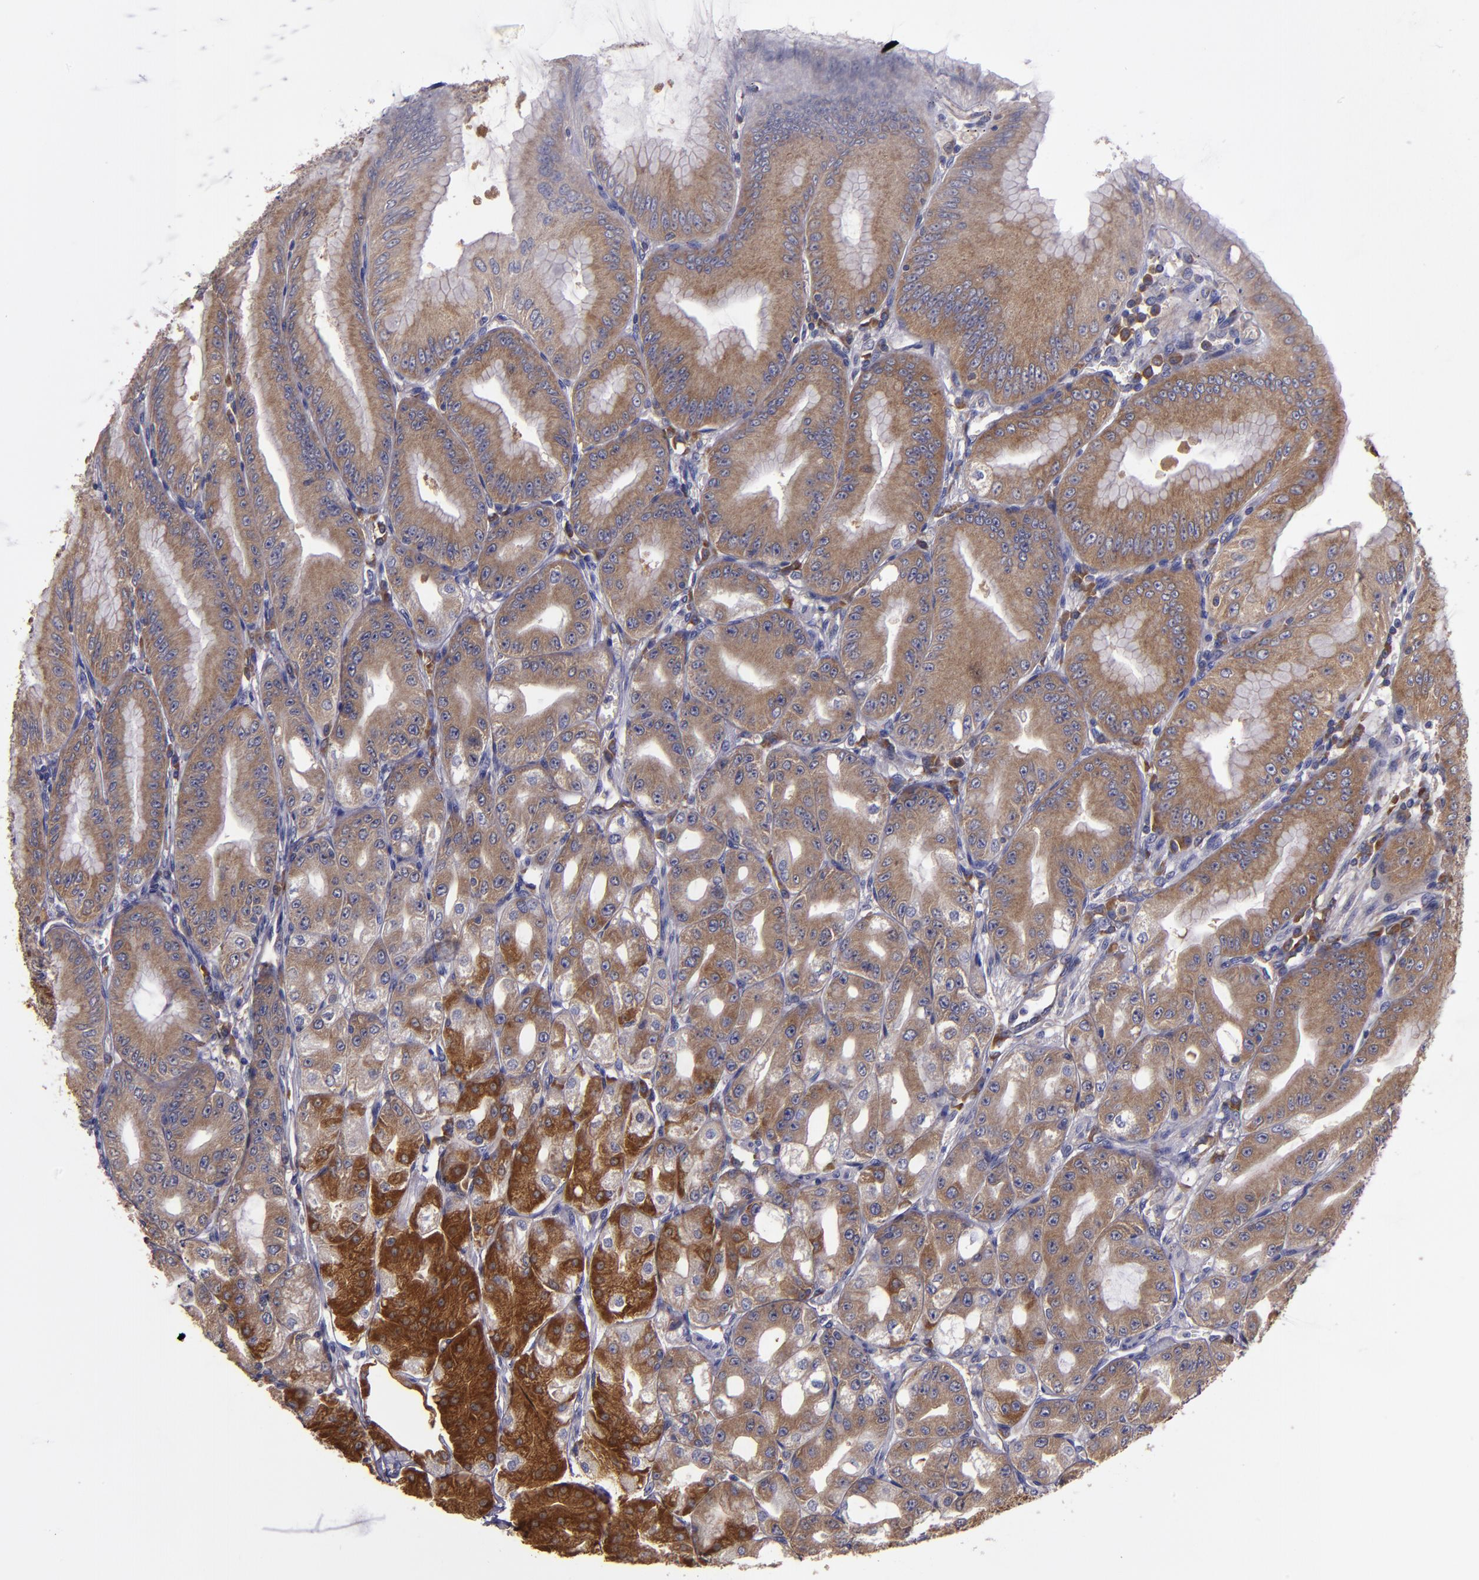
{"staining": {"intensity": "strong", "quantity": "<25%", "location": "cytoplasmic/membranous"}, "tissue": "stomach", "cell_type": "Glandular cells", "image_type": "normal", "snomed": [{"axis": "morphology", "description": "Normal tissue, NOS"}, {"axis": "topography", "description": "Stomach, lower"}], "caption": "Stomach stained with a brown dye shows strong cytoplasmic/membranous positive positivity in approximately <25% of glandular cells.", "gene": "CARS1", "patient": {"sex": "male", "age": 71}}